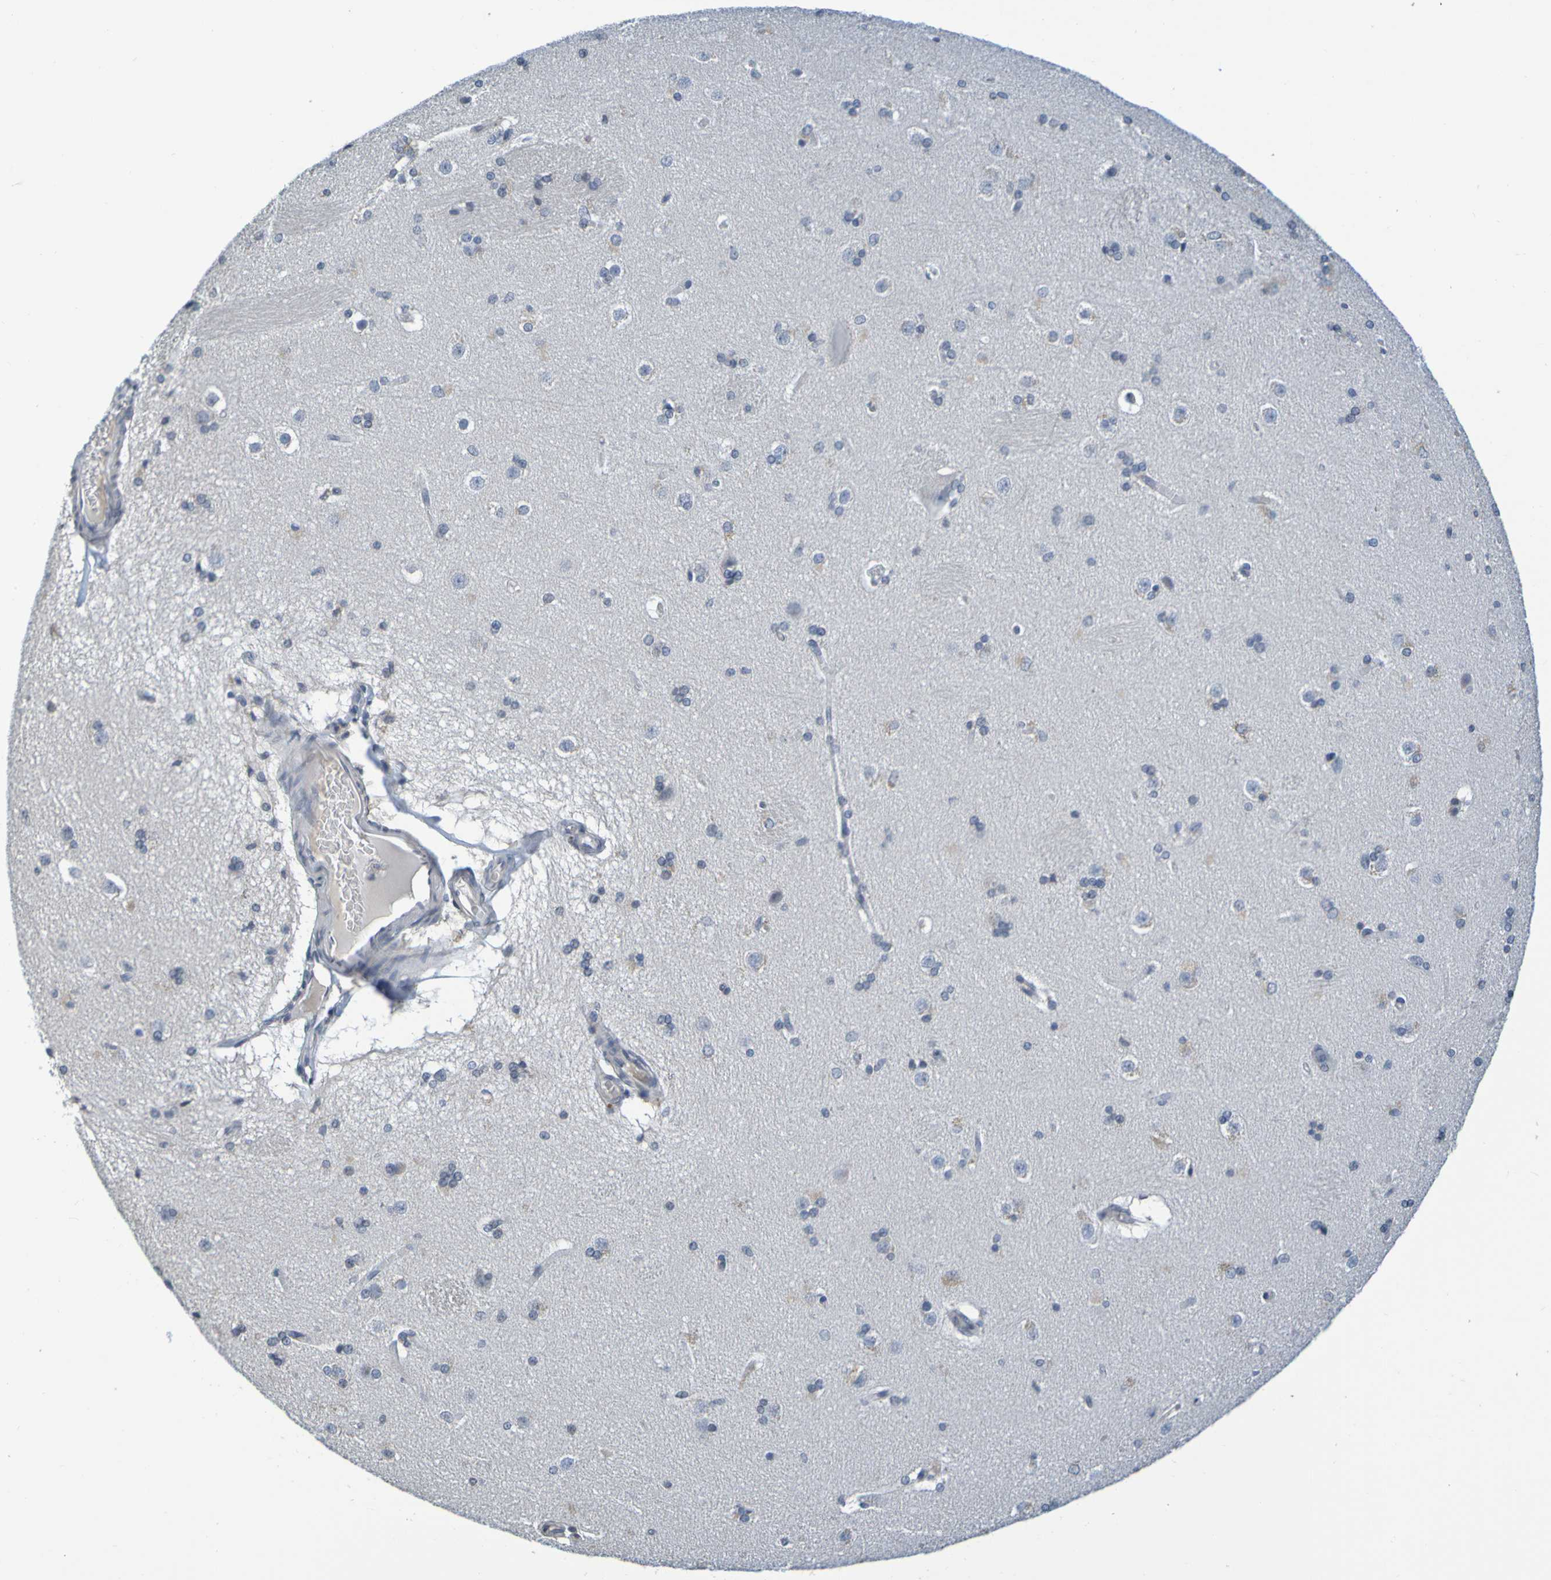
{"staining": {"intensity": "negative", "quantity": "none", "location": "none"}, "tissue": "caudate", "cell_type": "Glial cells", "image_type": "normal", "snomed": [{"axis": "morphology", "description": "Normal tissue, NOS"}, {"axis": "topography", "description": "Lateral ventricle wall"}], "caption": "Immunohistochemistry of unremarkable caudate exhibits no positivity in glial cells. (DAB IHC, high magnification).", "gene": "C3AR1", "patient": {"sex": "female", "age": 19}}